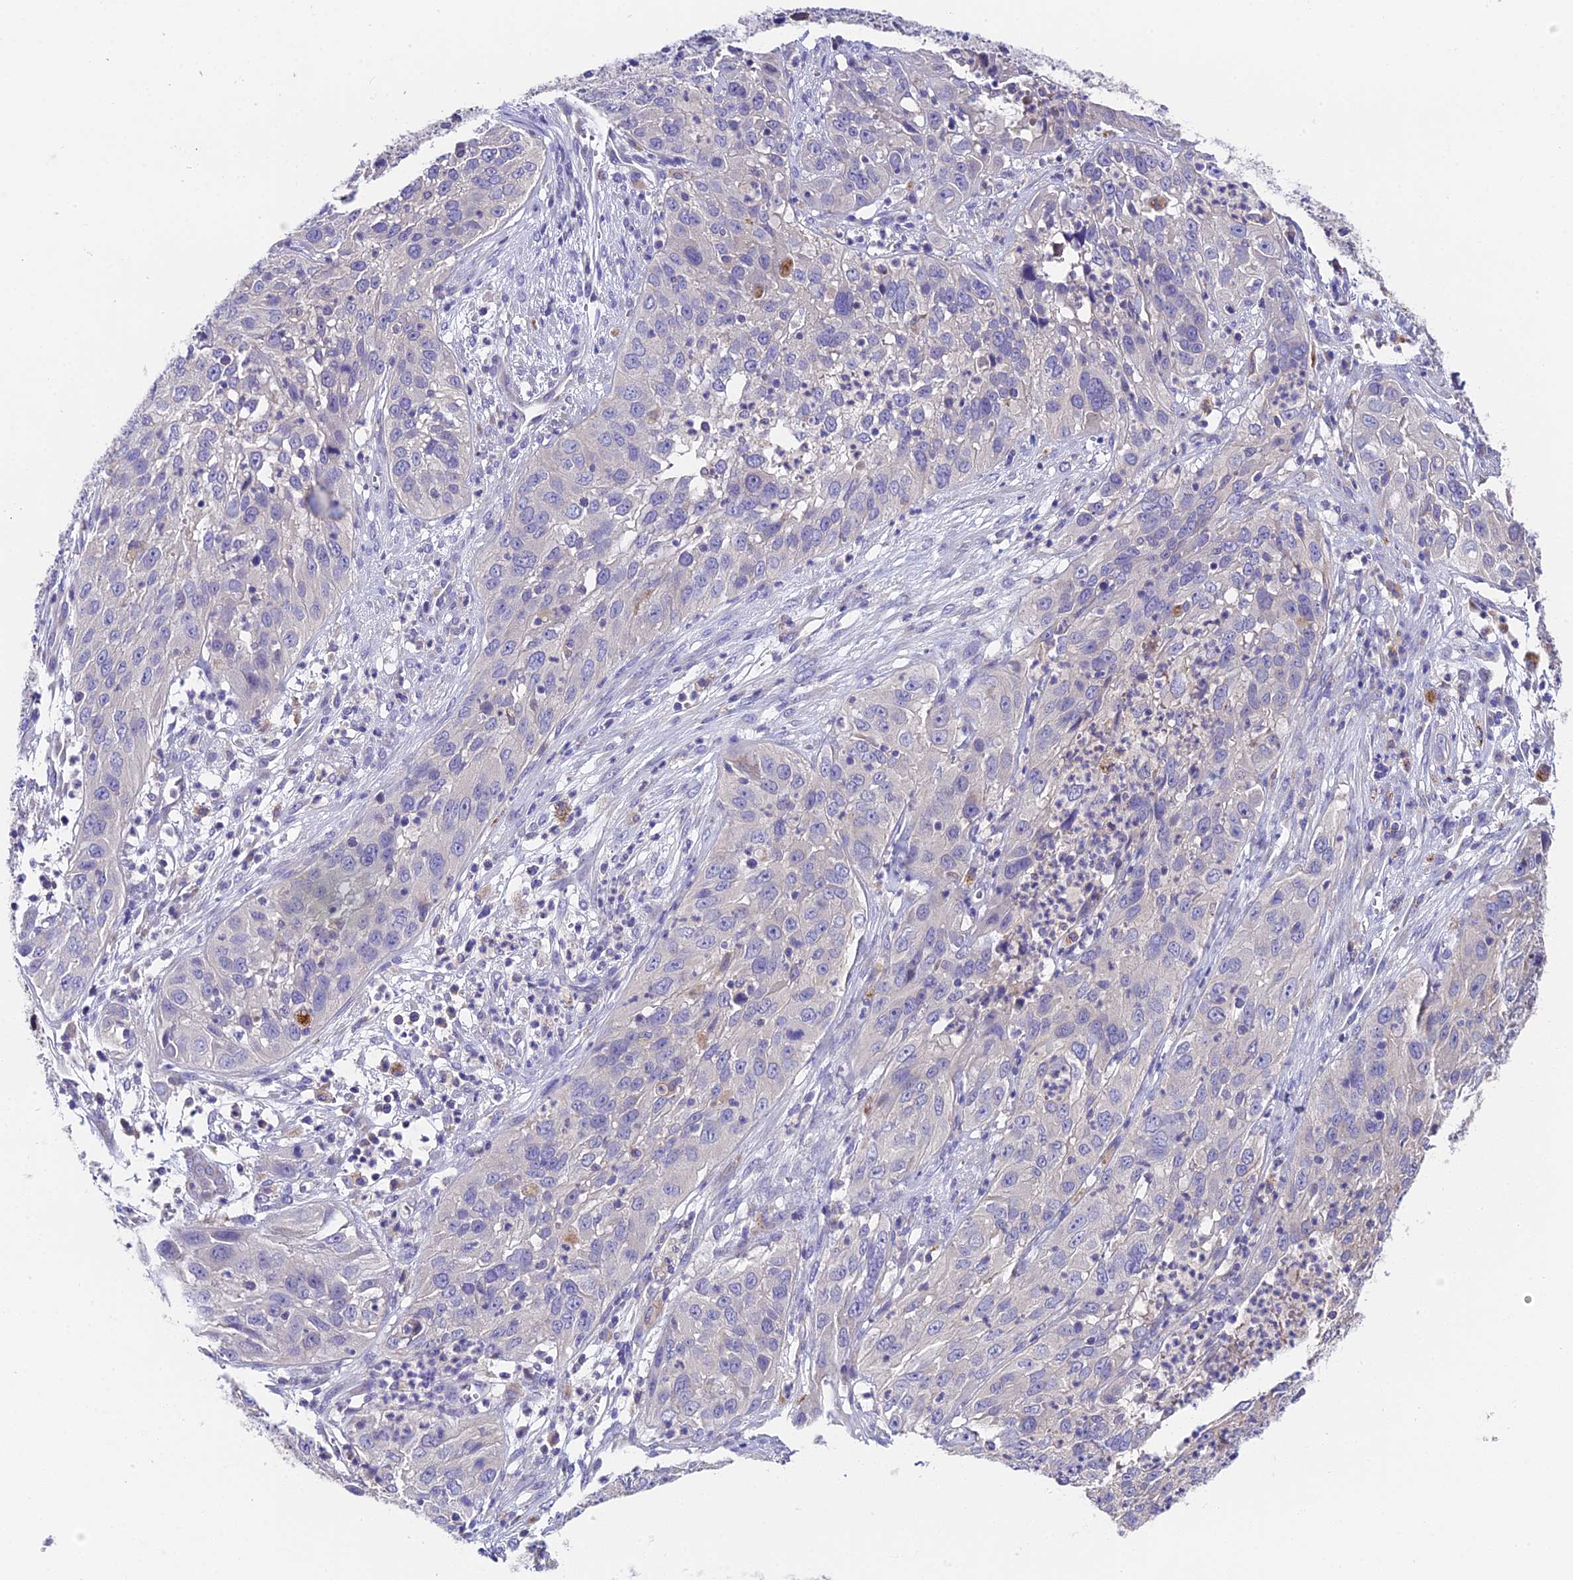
{"staining": {"intensity": "negative", "quantity": "none", "location": "none"}, "tissue": "cervical cancer", "cell_type": "Tumor cells", "image_type": "cancer", "snomed": [{"axis": "morphology", "description": "Squamous cell carcinoma, NOS"}, {"axis": "topography", "description": "Cervix"}], "caption": "Tumor cells are negative for brown protein staining in cervical squamous cell carcinoma.", "gene": "LYPD6", "patient": {"sex": "female", "age": 32}}